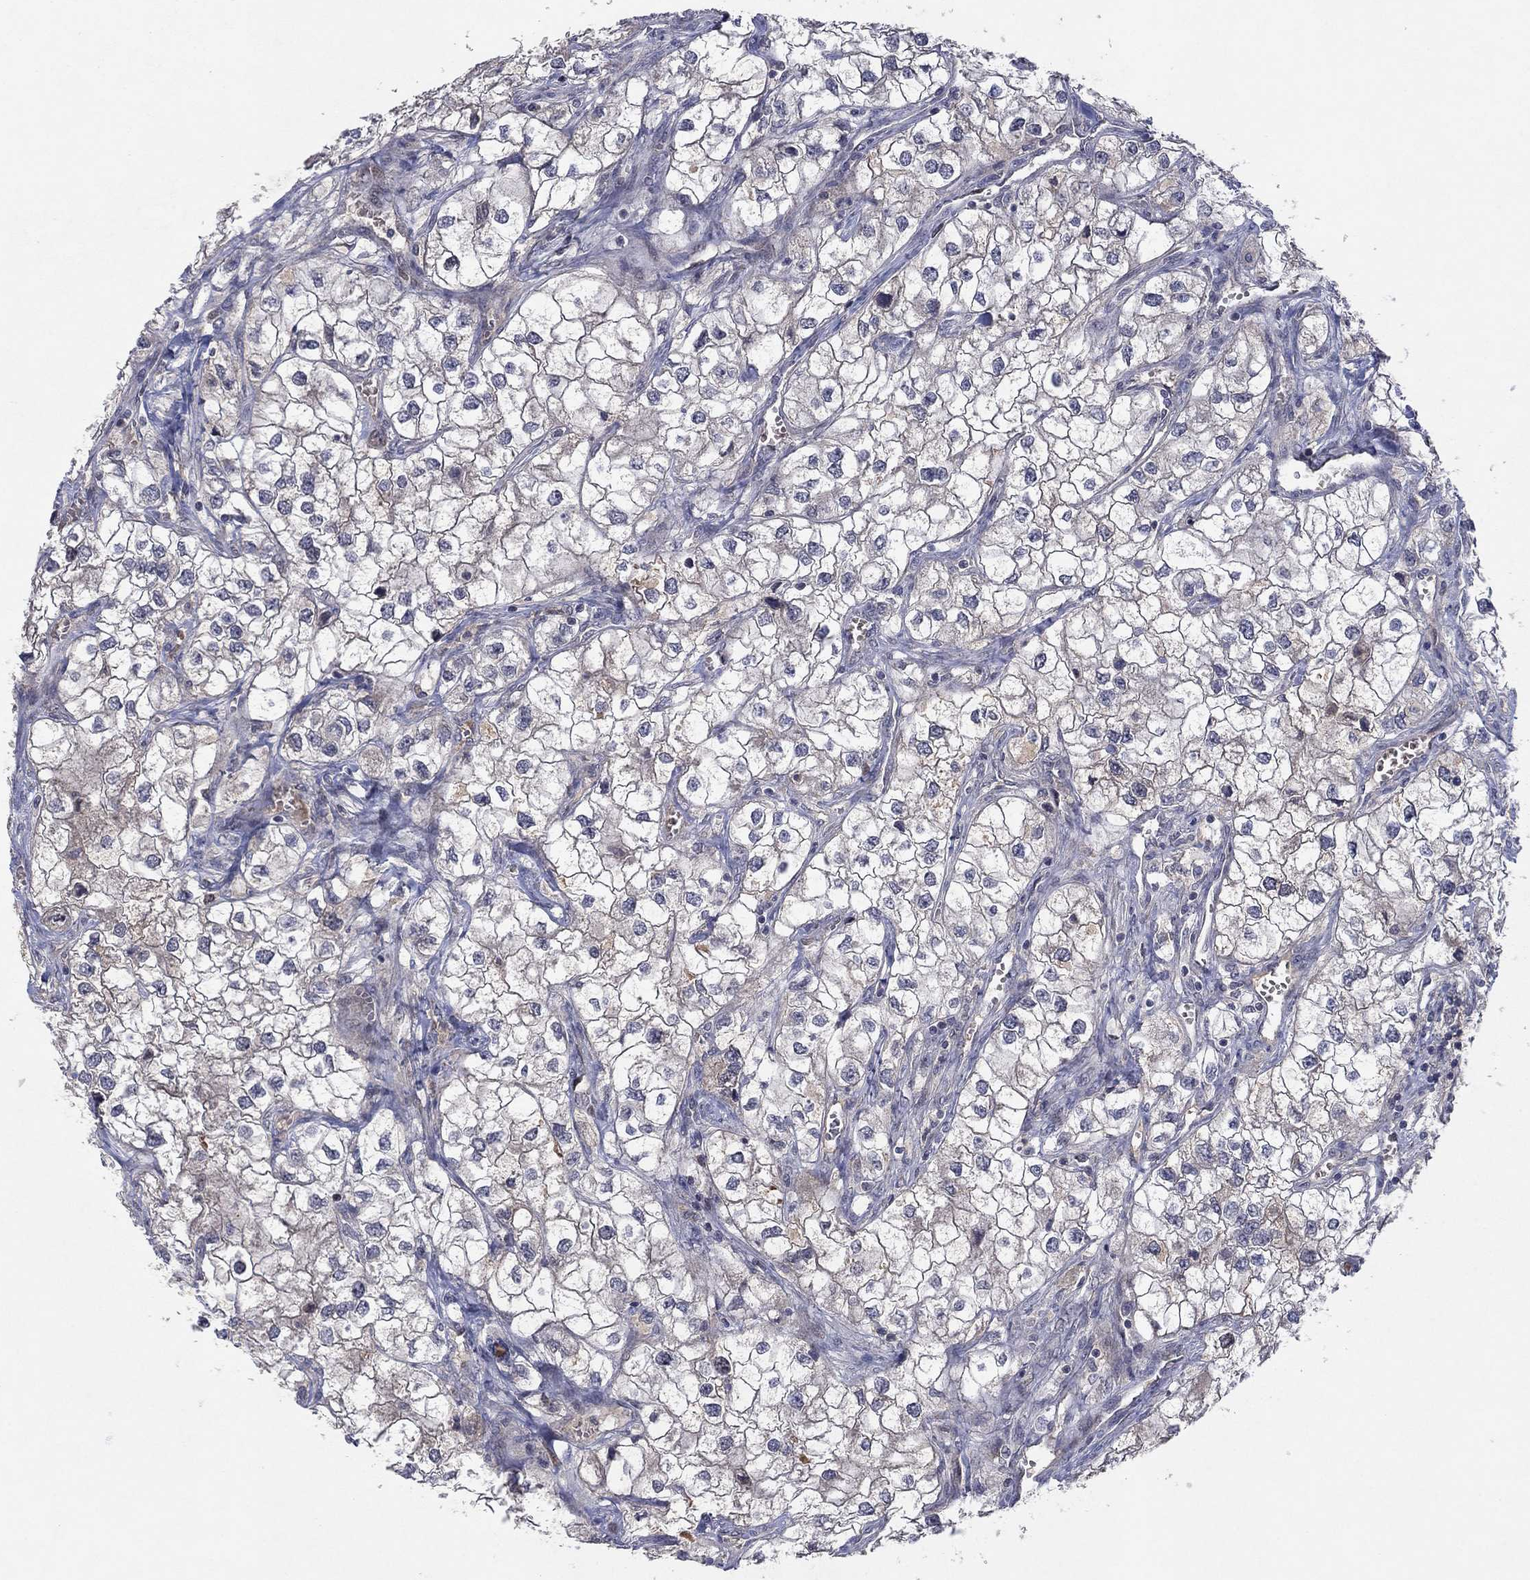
{"staining": {"intensity": "negative", "quantity": "none", "location": "none"}, "tissue": "renal cancer", "cell_type": "Tumor cells", "image_type": "cancer", "snomed": [{"axis": "morphology", "description": "Adenocarcinoma, NOS"}, {"axis": "topography", "description": "Kidney"}], "caption": "IHC photomicrograph of neoplastic tissue: renal cancer (adenocarcinoma) stained with DAB reveals no significant protein expression in tumor cells.", "gene": "IL4", "patient": {"sex": "male", "age": 59}}